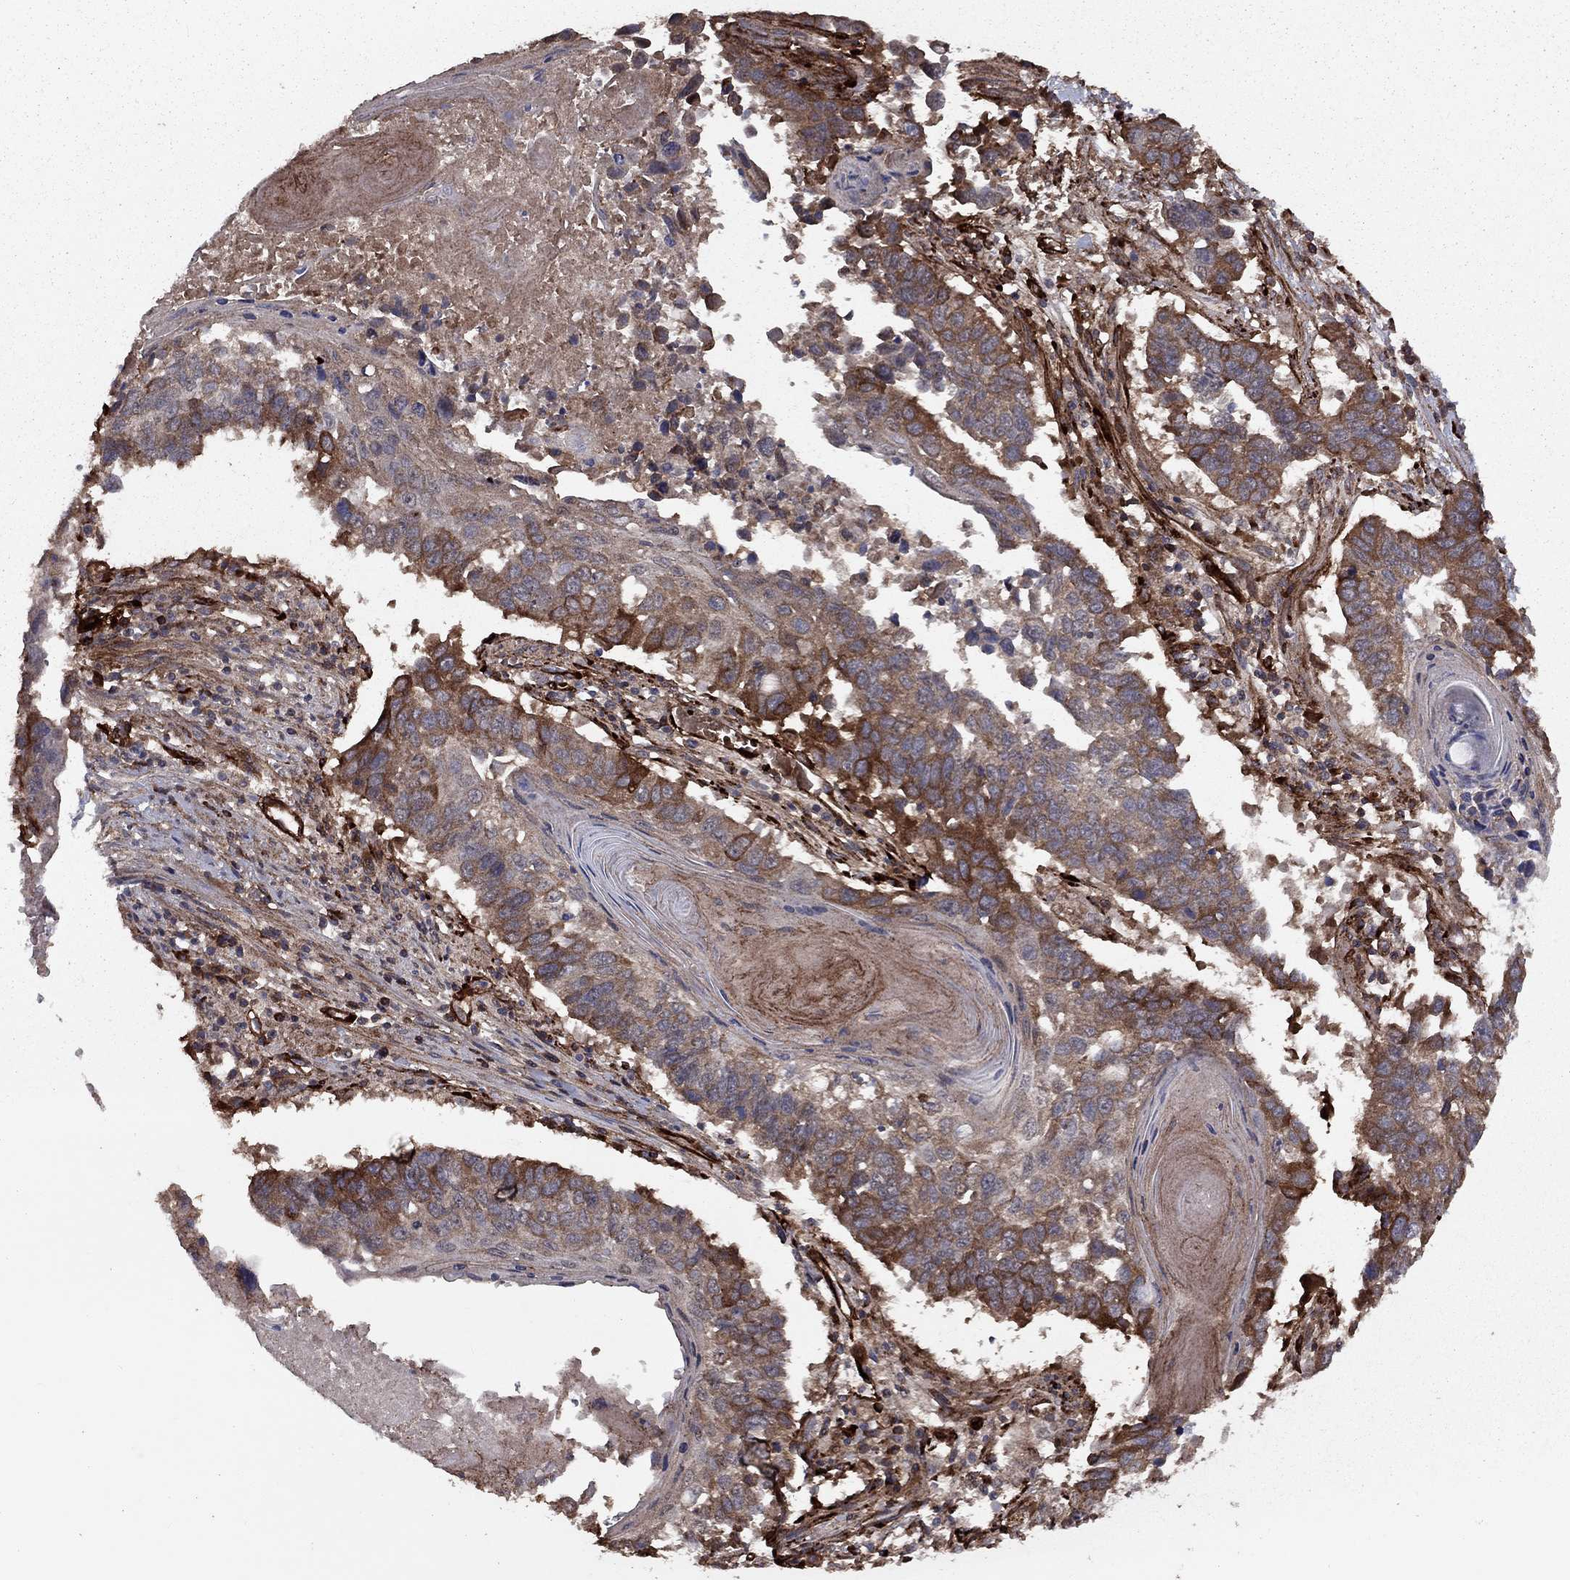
{"staining": {"intensity": "strong", "quantity": "<25%", "location": "cytoplasmic/membranous"}, "tissue": "lung cancer", "cell_type": "Tumor cells", "image_type": "cancer", "snomed": [{"axis": "morphology", "description": "Squamous cell carcinoma, NOS"}, {"axis": "topography", "description": "Lung"}], "caption": "Human lung squamous cell carcinoma stained with a brown dye reveals strong cytoplasmic/membranous positive expression in about <25% of tumor cells.", "gene": "COL18A1", "patient": {"sex": "male", "age": 73}}